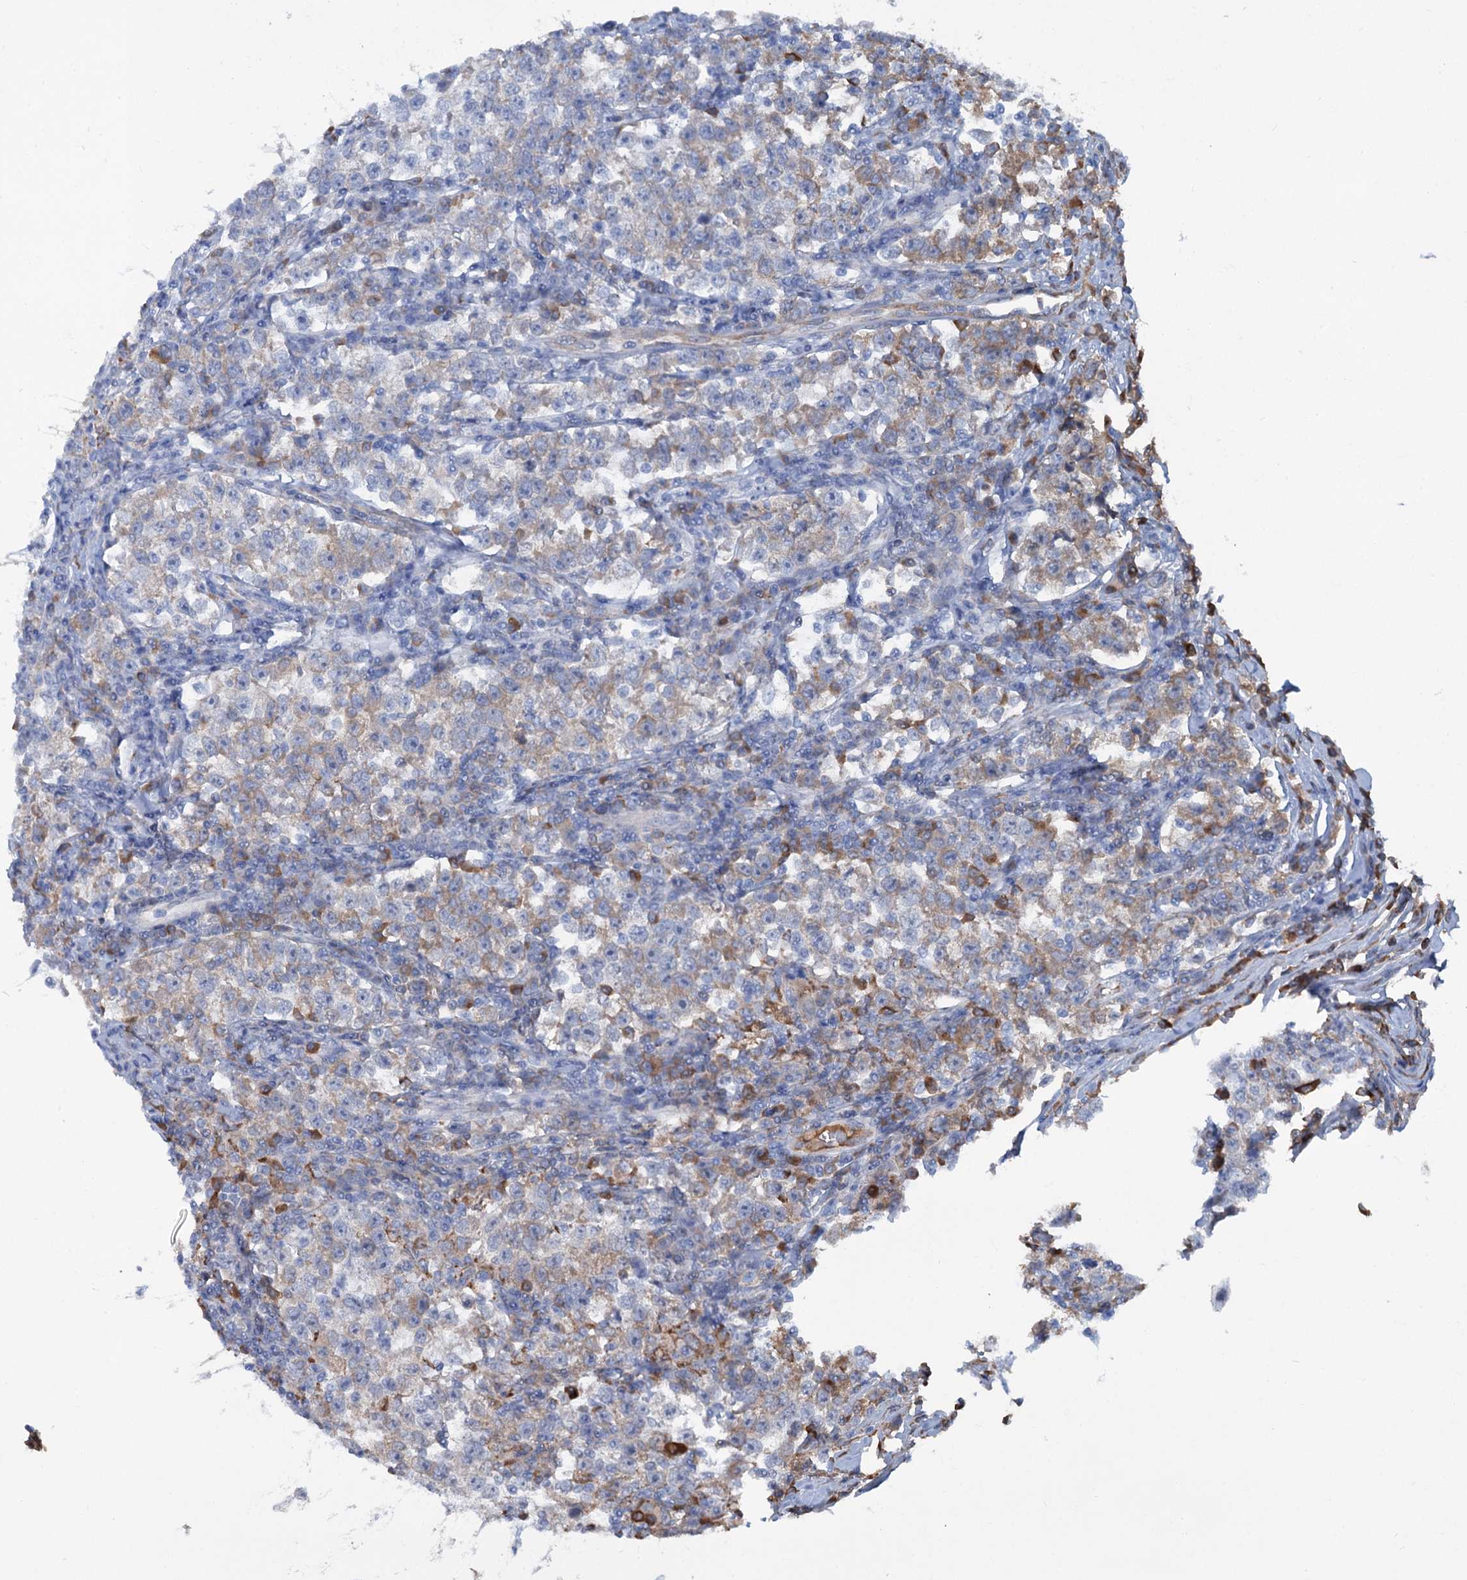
{"staining": {"intensity": "moderate", "quantity": "25%-75%", "location": "cytoplasmic/membranous"}, "tissue": "testis cancer", "cell_type": "Tumor cells", "image_type": "cancer", "snomed": [{"axis": "morphology", "description": "Normal tissue, NOS"}, {"axis": "morphology", "description": "Seminoma, NOS"}, {"axis": "topography", "description": "Testis"}], "caption": "Immunohistochemical staining of testis cancer (seminoma) displays medium levels of moderate cytoplasmic/membranous protein expression in about 25%-75% of tumor cells. (brown staining indicates protein expression, while blue staining denotes nuclei).", "gene": "LPIN1", "patient": {"sex": "male", "age": 43}}